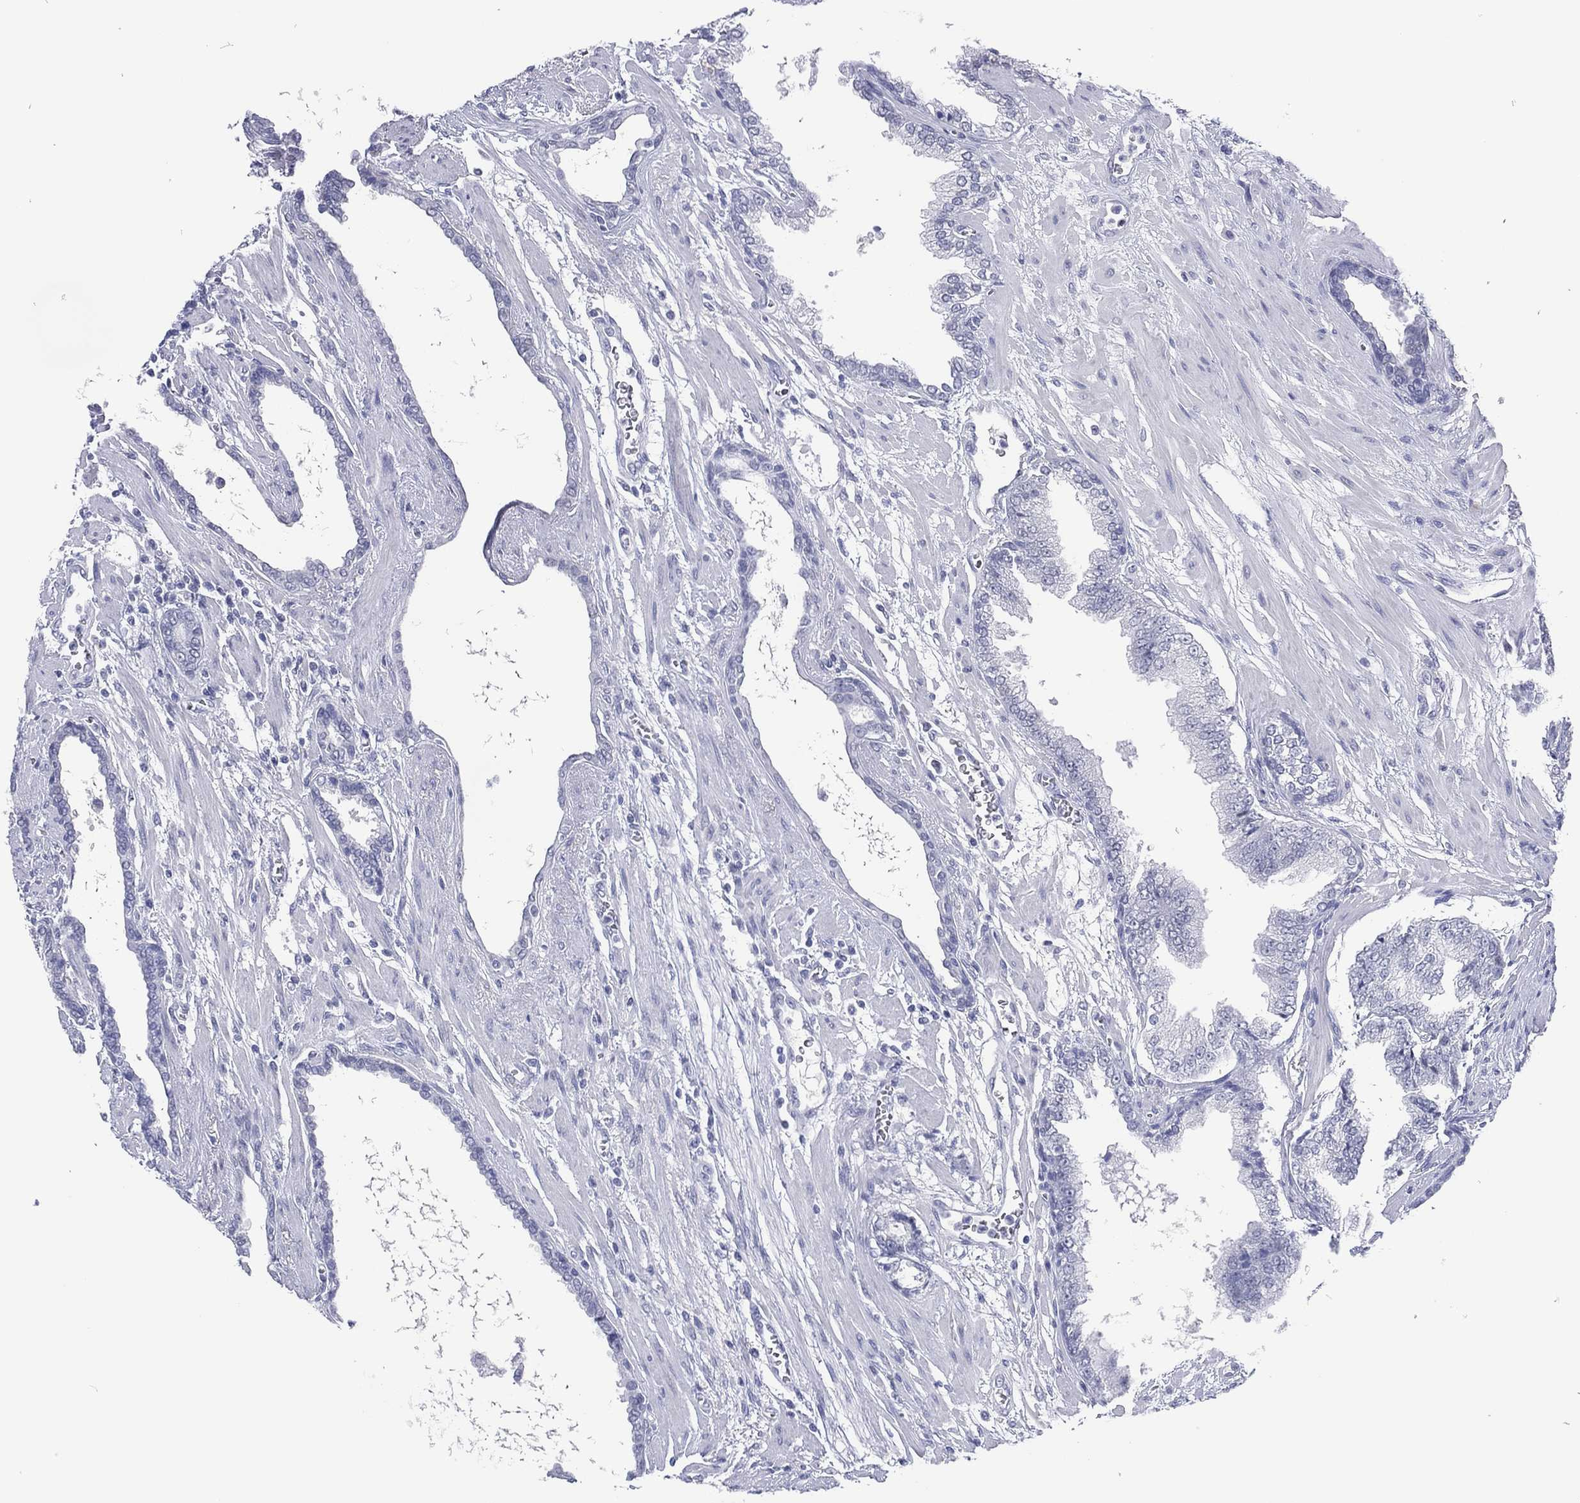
{"staining": {"intensity": "negative", "quantity": "none", "location": "none"}, "tissue": "prostate cancer", "cell_type": "Tumor cells", "image_type": "cancer", "snomed": [{"axis": "morphology", "description": "Adenocarcinoma, Low grade"}, {"axis": "topography", "description": "Prostate"}], "caption": "Human prostate cancer (adenocarcinoma (low-grade)) stained for a protein using IHC reveals no staining in tumor cells.", "gene": "UTF1", "patient": {"sex": "male", "age": 69}}